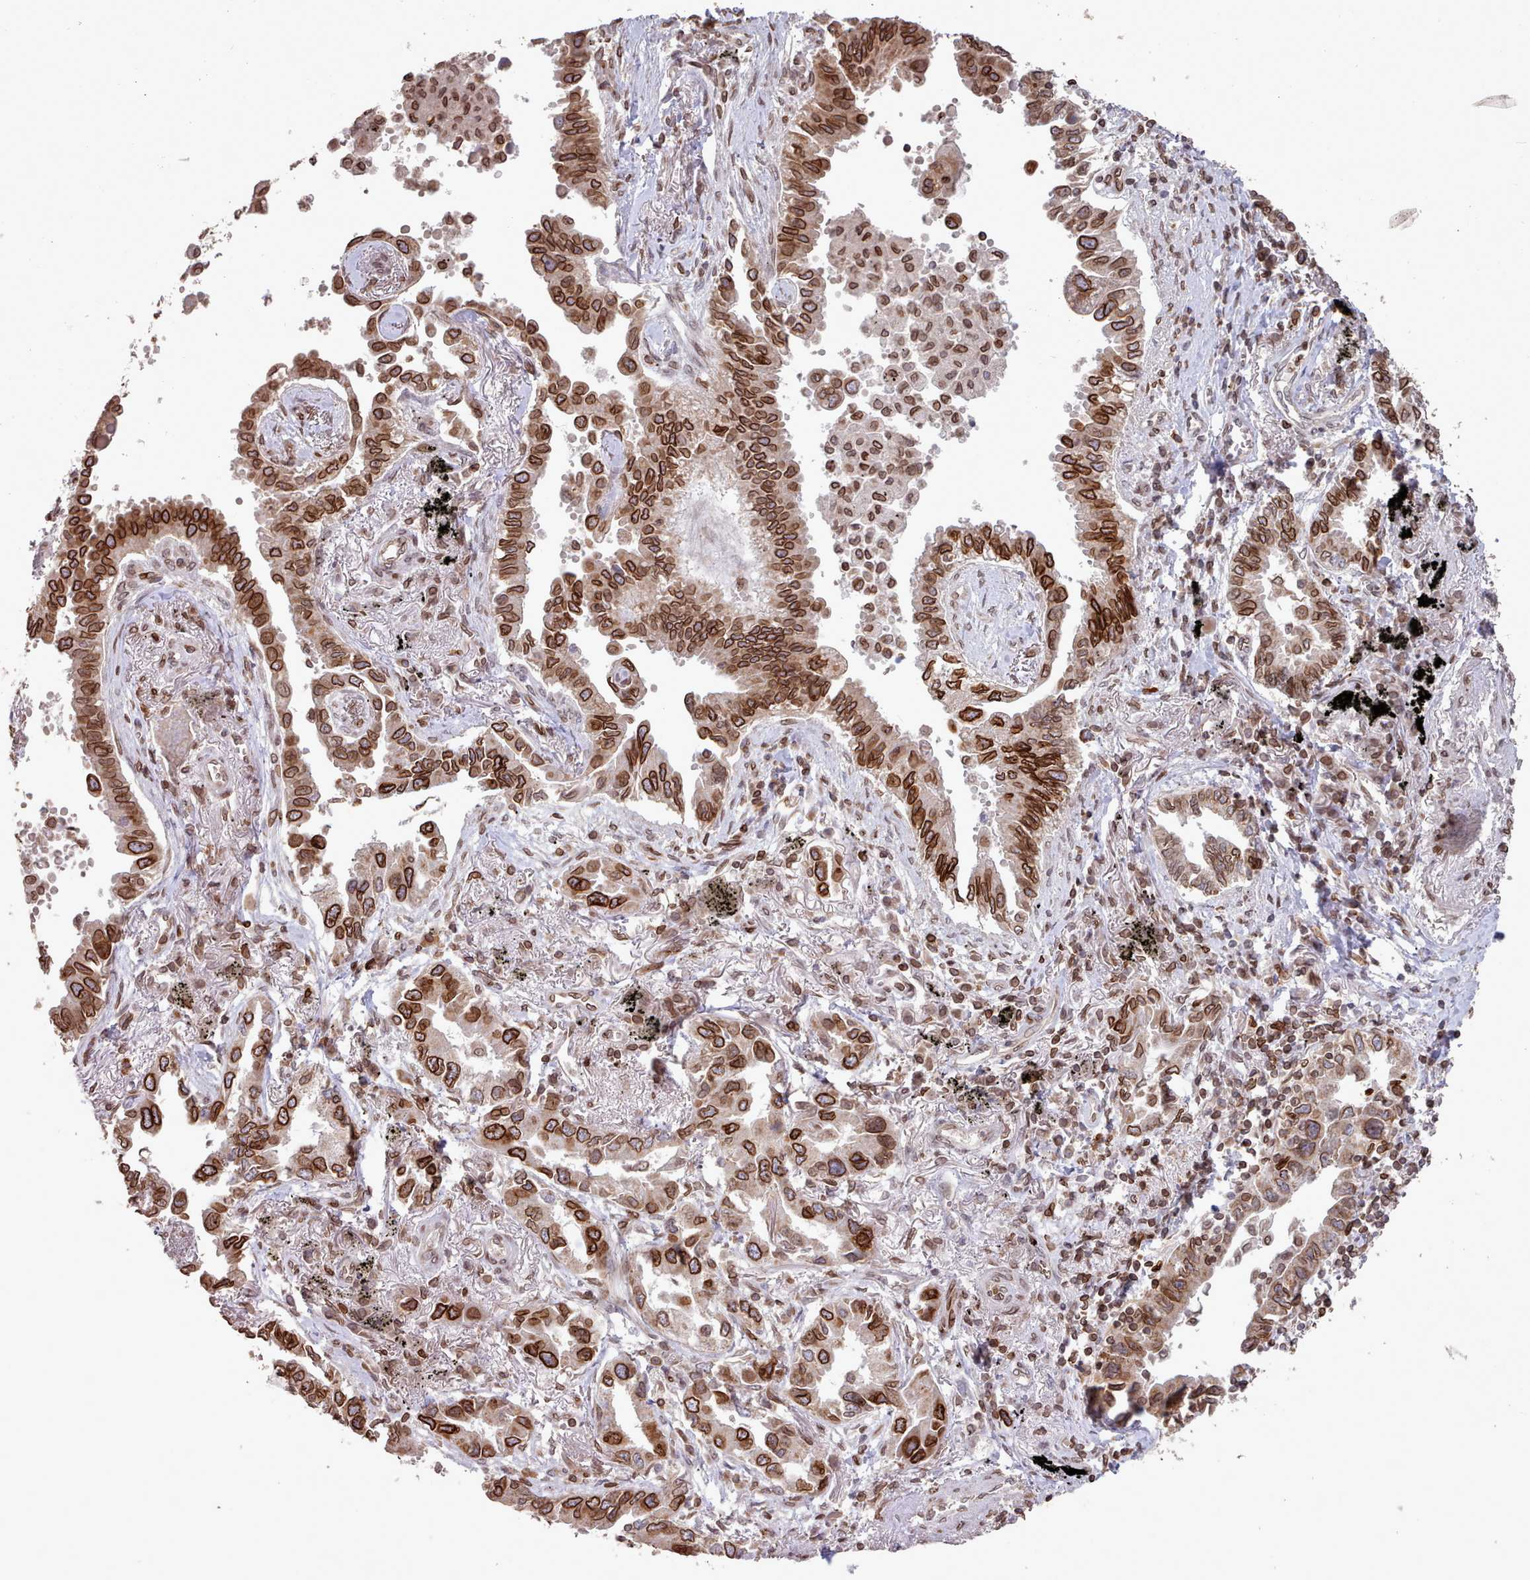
{"staining": {"intensity": "strong", "quantity": ">75%", "location": "cytoplasmic/membranous,nuclear"}, "tissue": "lung cancer", "cell_type": "Tumor cells", "image_type": "cancer", "snomed": [{"axis": "morphology", "description": "Adenocarcinoma, NOS"}, {"axis": "topography", "description": "Lung"}], "caption": "Immunohistochemical staining of human lung cancer (adenocarcinoma) exhibits high levels of strong cytoplasmic/membranous and nuclear expression in approximately >75% of tumor cells. (DAB (3,3'-diaminobenzidine) IHC, brown staining for protein, blue staining for nuclei).", "gene": "TOR1AIP1", "patient": {"sex": "male", "age": 67}}